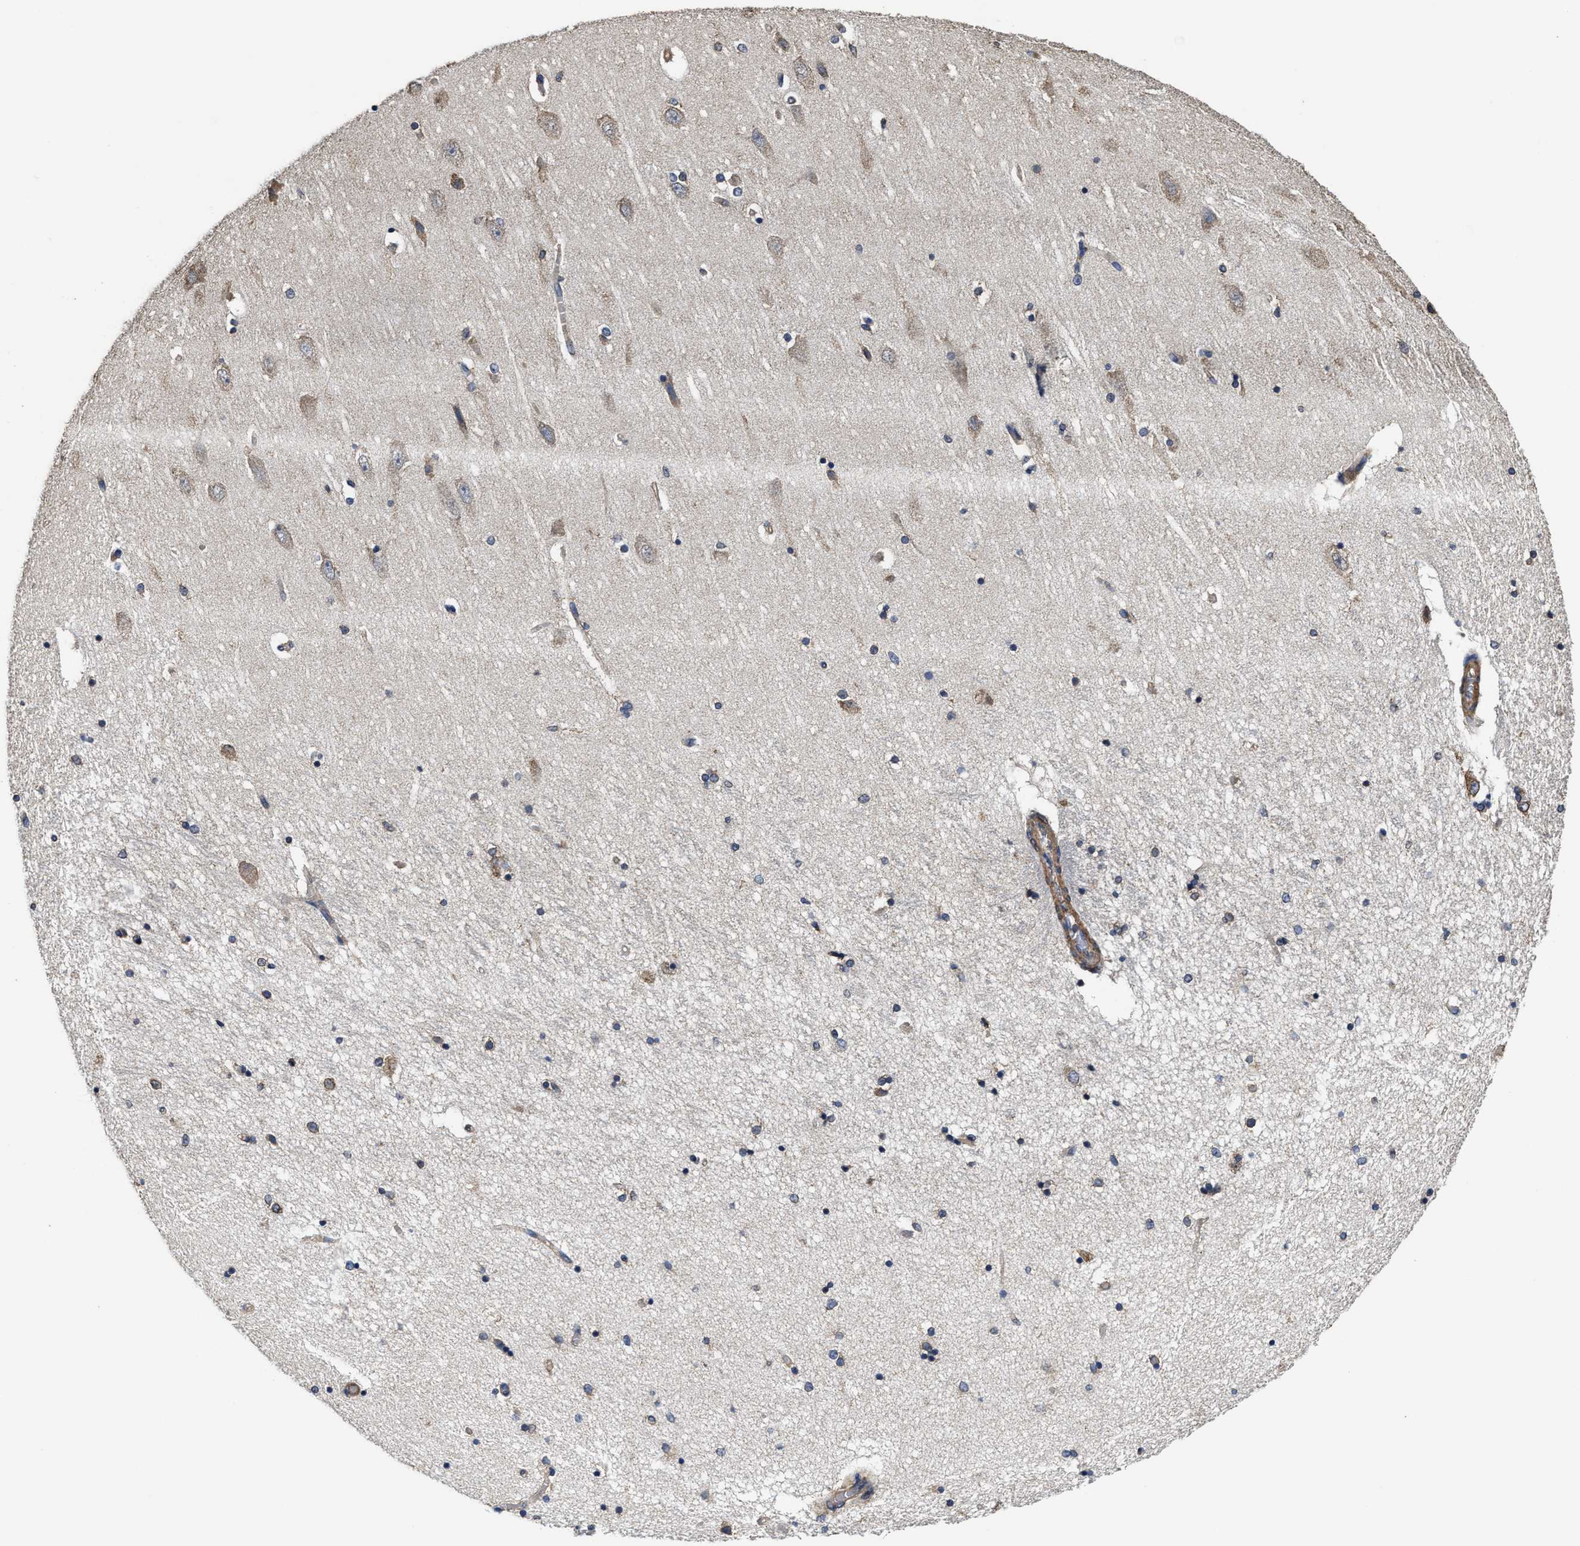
{"staining": {"intensity": "moderate", "quantity": "<25%", "location": "cytoplasmic/membranous"}, "tissue": "hippocampus", "cell_type": "Glial cells", "image_type": "normal", "snomed": [{"axis": "morphology", "description": "Normal tissue, NOS"}, {"axis": "topography", "description": "Hippocampus"}], "caption": "Immunohistochemical staining of normal hippocampus demonstrates low levels of moderate cytoplasmic/membranous staining in approximately <25% of glial cells. Immunohistochemistry stains the protein of interest in brown and the nuclei are stained blue.", "gene": "SFXN4", "patient": {"sex": "female", "age": 54}}